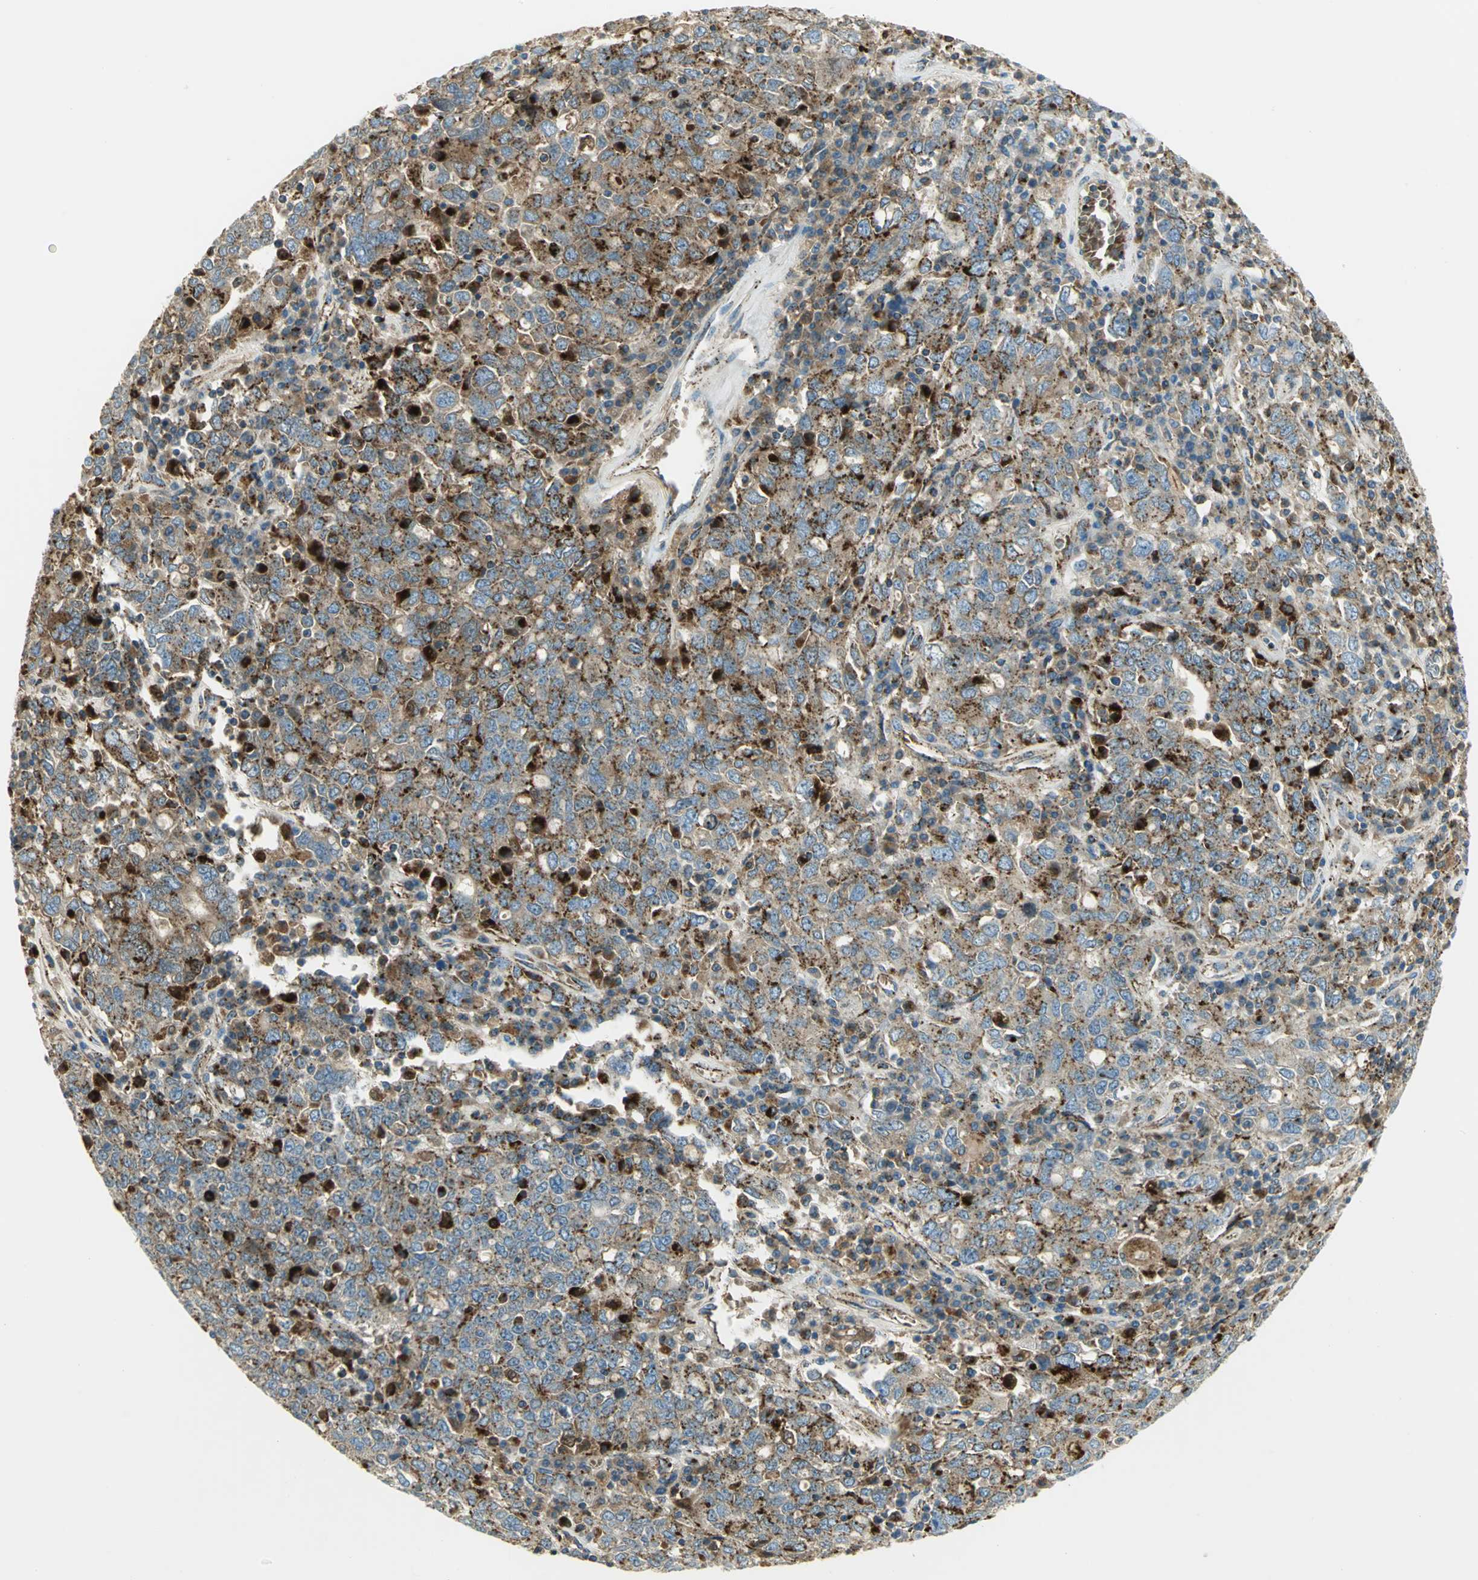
{"staining": {"intensity": "strong", "quantity": ">75%", "location": "cytoplasmic/membranous"}, "tissue": "ovarian cancer", "cell_type": "Tumor cells", "image_type": "cancer", "snomed": [{"axis": "morphology", "description": "Carcinoma, endometroid"}, {"axis": "topography", "description": "Ovary"}], "caption": "Human ovarian cancer (endometroid carcinoma) stained for a protein (brown) shows strong cytoplasmic/membranous positive expression in approximately >75% of tumor cells.", "gene": "ARSA", "patient": {"sex": "female", "age": 62}}